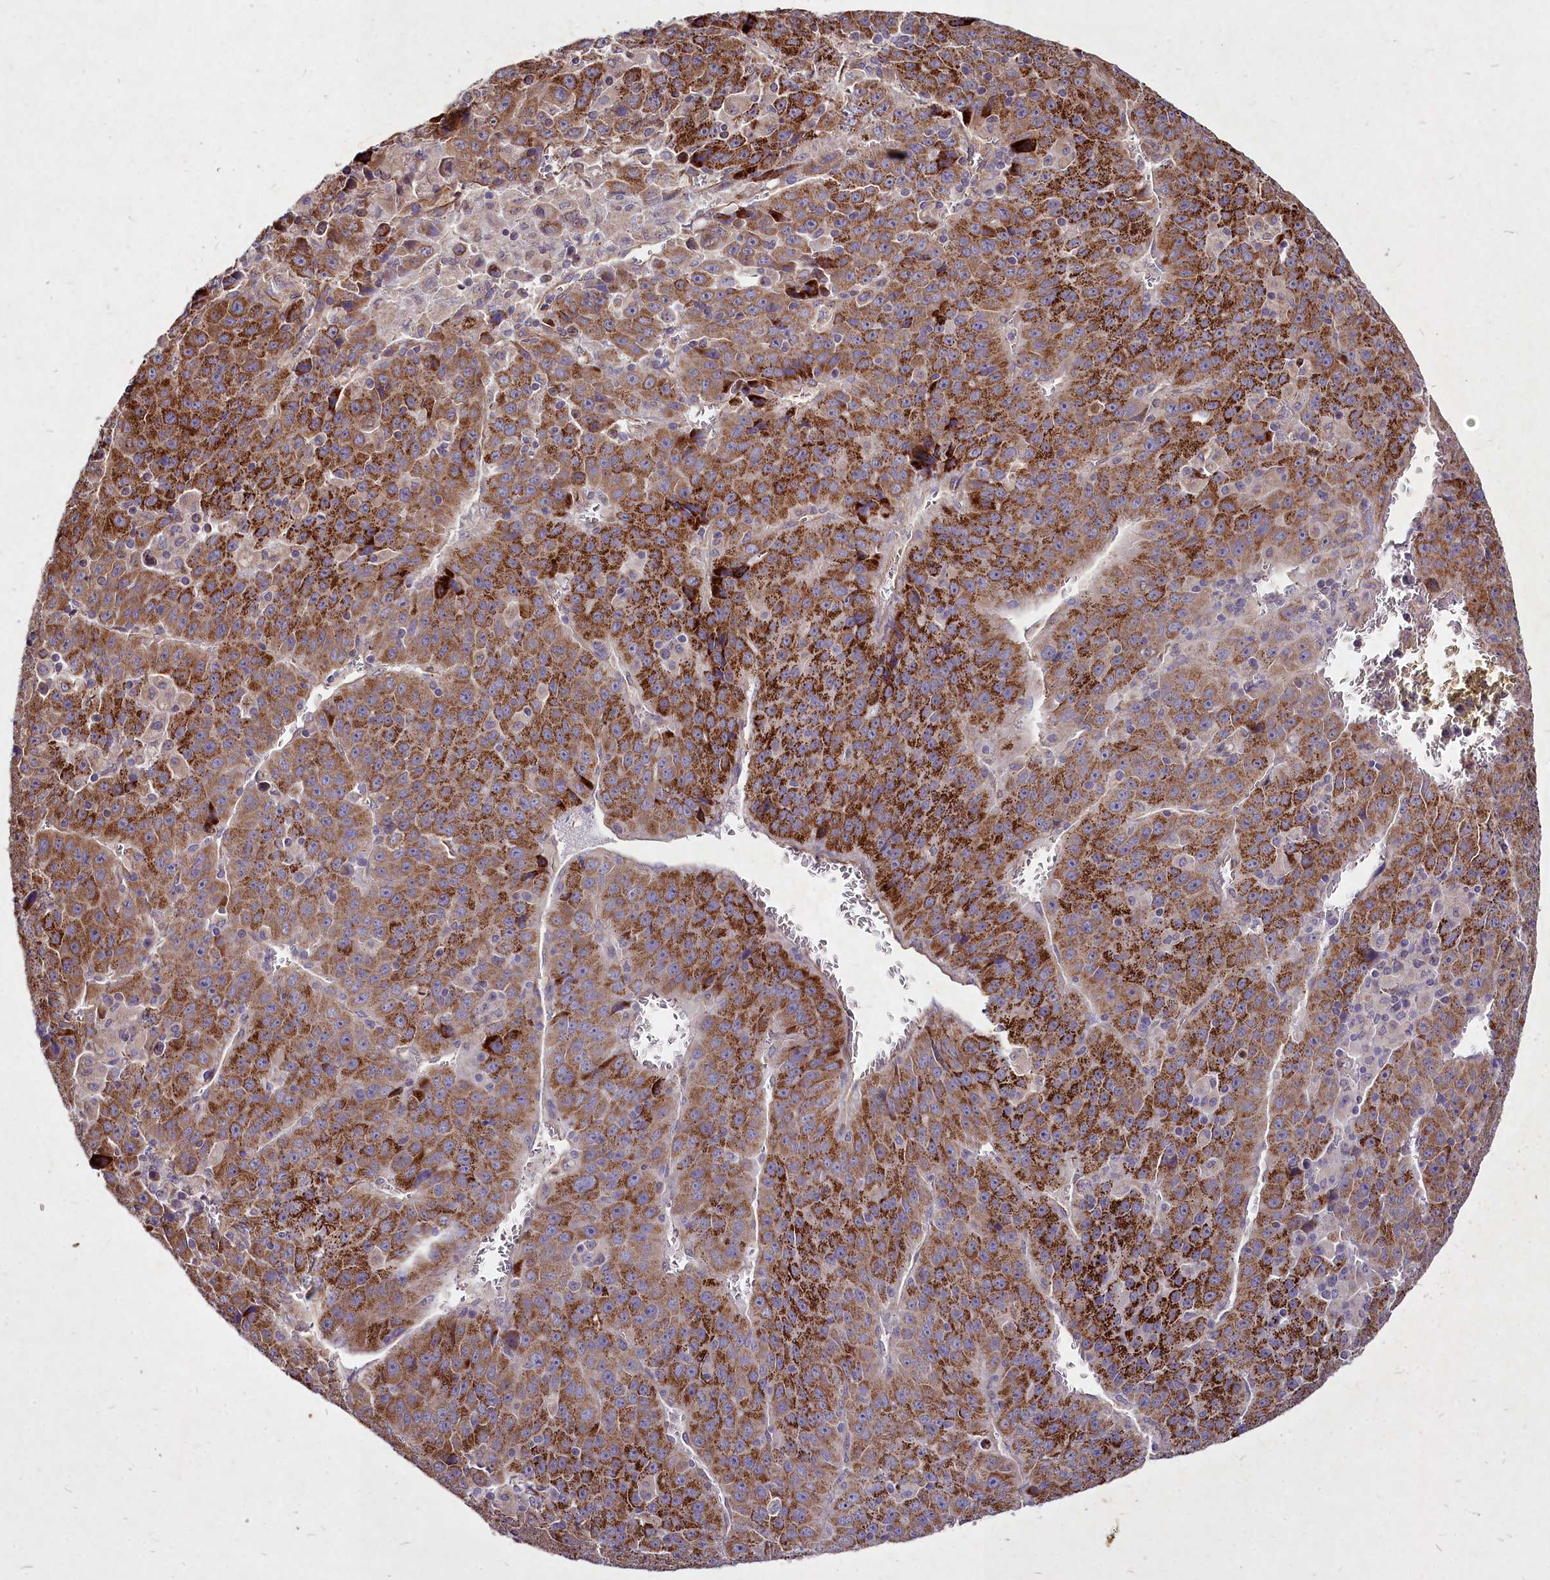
{"staining": {"intensity": "strong", "quantity": ">75%", "location": "cytoplasmic/membranous"}, "tissue": "liver cancer", "cell_type": "Tumor cells", "image_type": "cancer", "snomed": [{"axis": "morphology", "description": "Carcinoma, Hepatocellular, NOS"}, {"axis": "topography", "description": "Liver"}], "caption": "This is a histology image of IHC staining of liver cancer (hepatocellular carcinoma), which shows strong staining in the cytoplasmic/membranous of tumor cells.", "gene": "SKA1", "patient": {"sex": "female", "age": 53}}